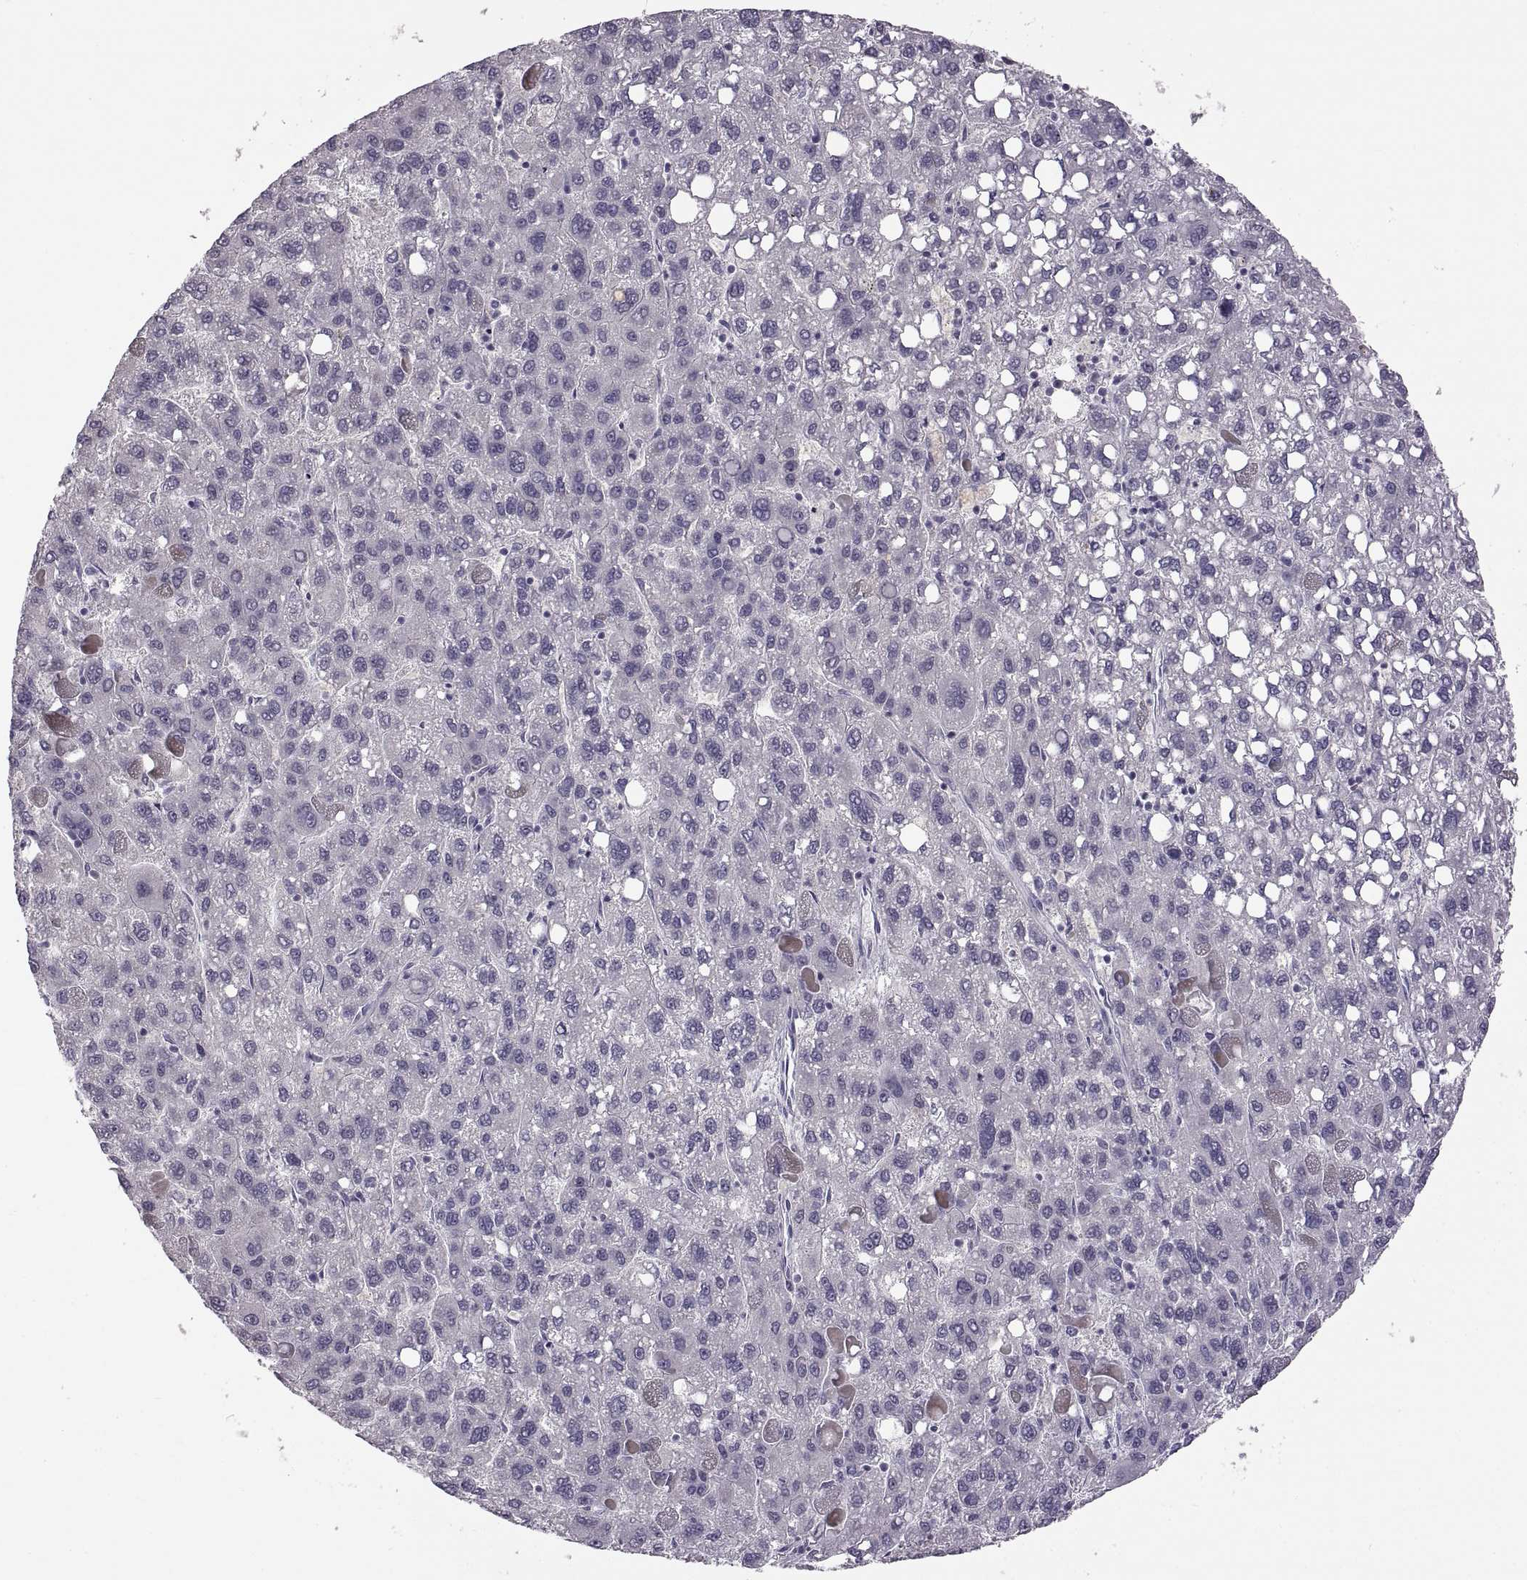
{"staining": {"intensity": "negative", "quantity": "none", "location": "none"}, "tissue": "liver cancer", "cell_type": "Tumor cells", "image_type": "cancer", "snomed": [{"axis": "morphology", "description": "Carcinoma, Hepatocellular, NOS"}, {"axis": "topography", "description": "Liver"}], "caption": "Immunohistochemistry (IHC) of liver hepatocellular carcinoma displays no expression in tumor cells. (IHC, brightfield microscopy, high magnification).", "gene": "NEK2", "patient": {"sex": "female", "age": 82}}